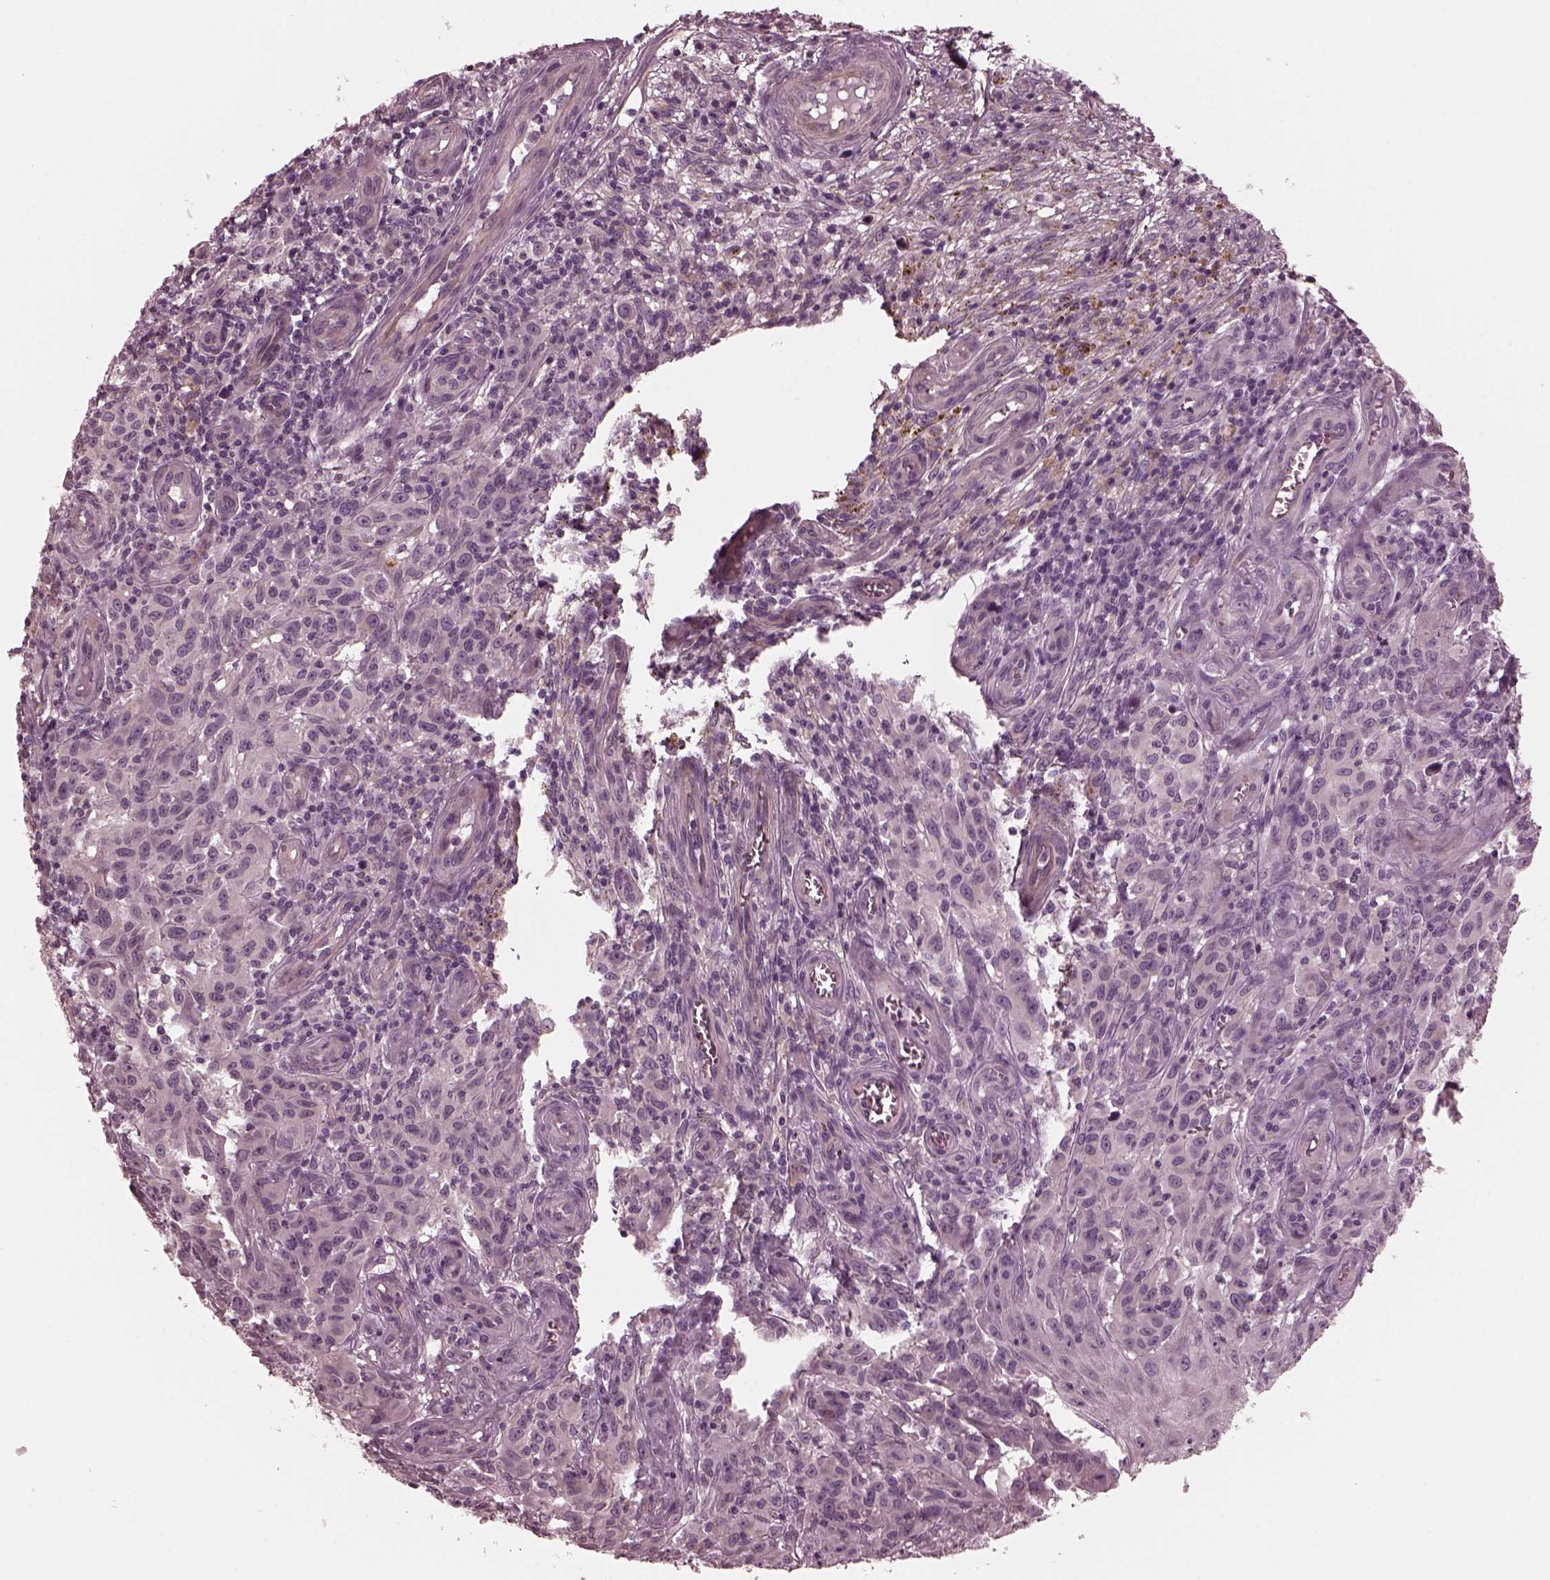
{"staining": {"intensity": "negative", "quantity": "none", "location": "none"}, "tissue": "melanoma", "cell_type": "Tumor cells", "image_type": "cancer", "snomed": [{"axis": "morphology", "description": "Malignant melanoma, NOS"}, {"axis": "topography", "description": "Skin"}], "caption": "This is an IHC histopathology image of human malignant melanoma. There is no staining in tumor cells.", "gene": "KIF6", "patient": {"sex": "female", "age": 53}}